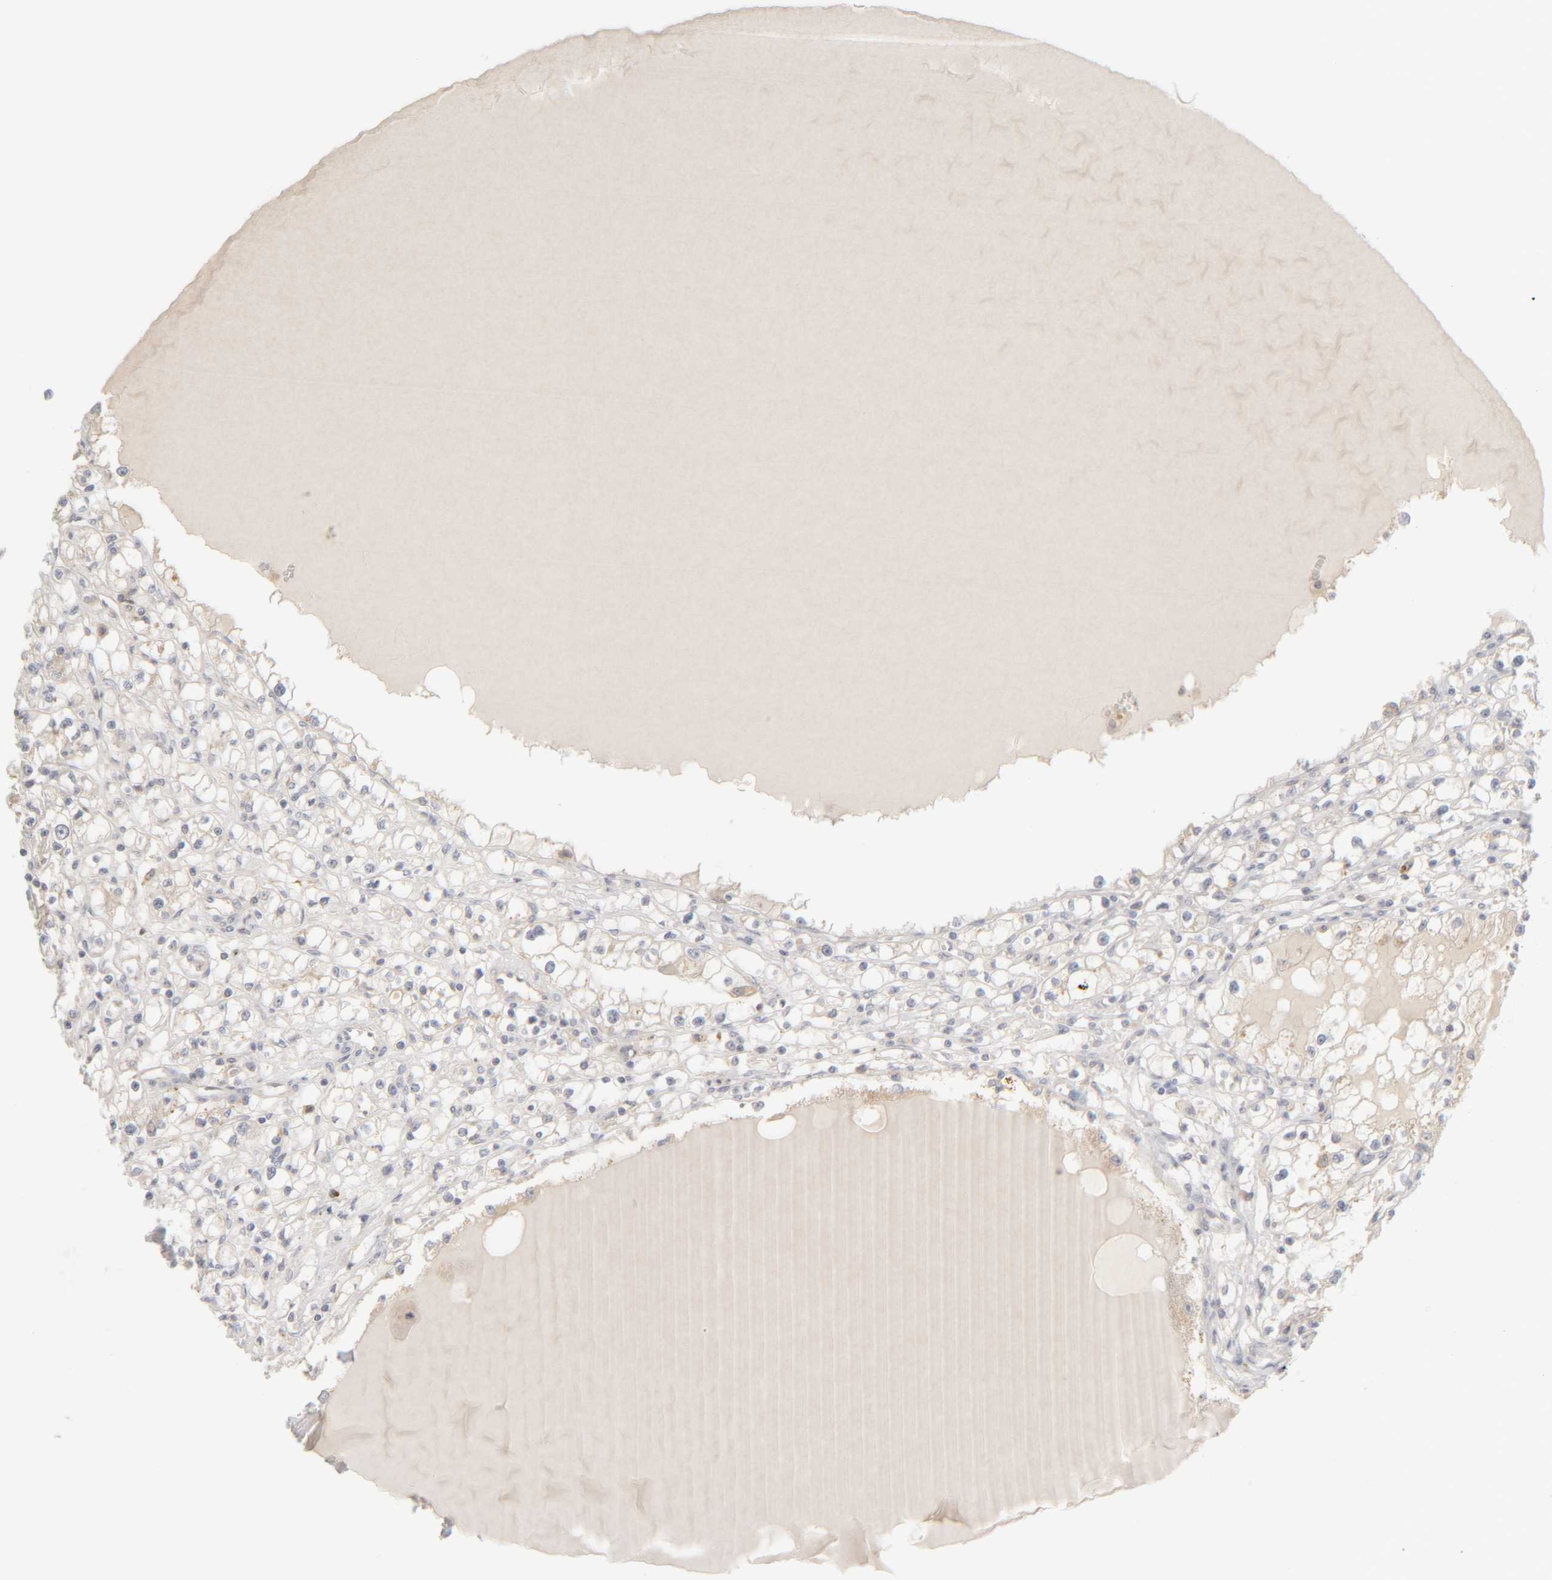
{"staining": {"intensity": "negative", "quantity": "none", "location": "none"}, "tissue": "renal cancer", "cell_type": "Tumor cells", "image_type": "cancer", "snomed": [{"axis": "morphology", "description": "Adenocarcinoma, NOS"}, {"axis": "topography", "description": "Kidney"}], "caption": "Tumor cells show no significant protein staining in renal adenocarcinoma. (Immunohistochemistry, brightfield microscopy, high magnification).", "gene": "TMEM192", "patient": {"sex": "male", "age": 56}}